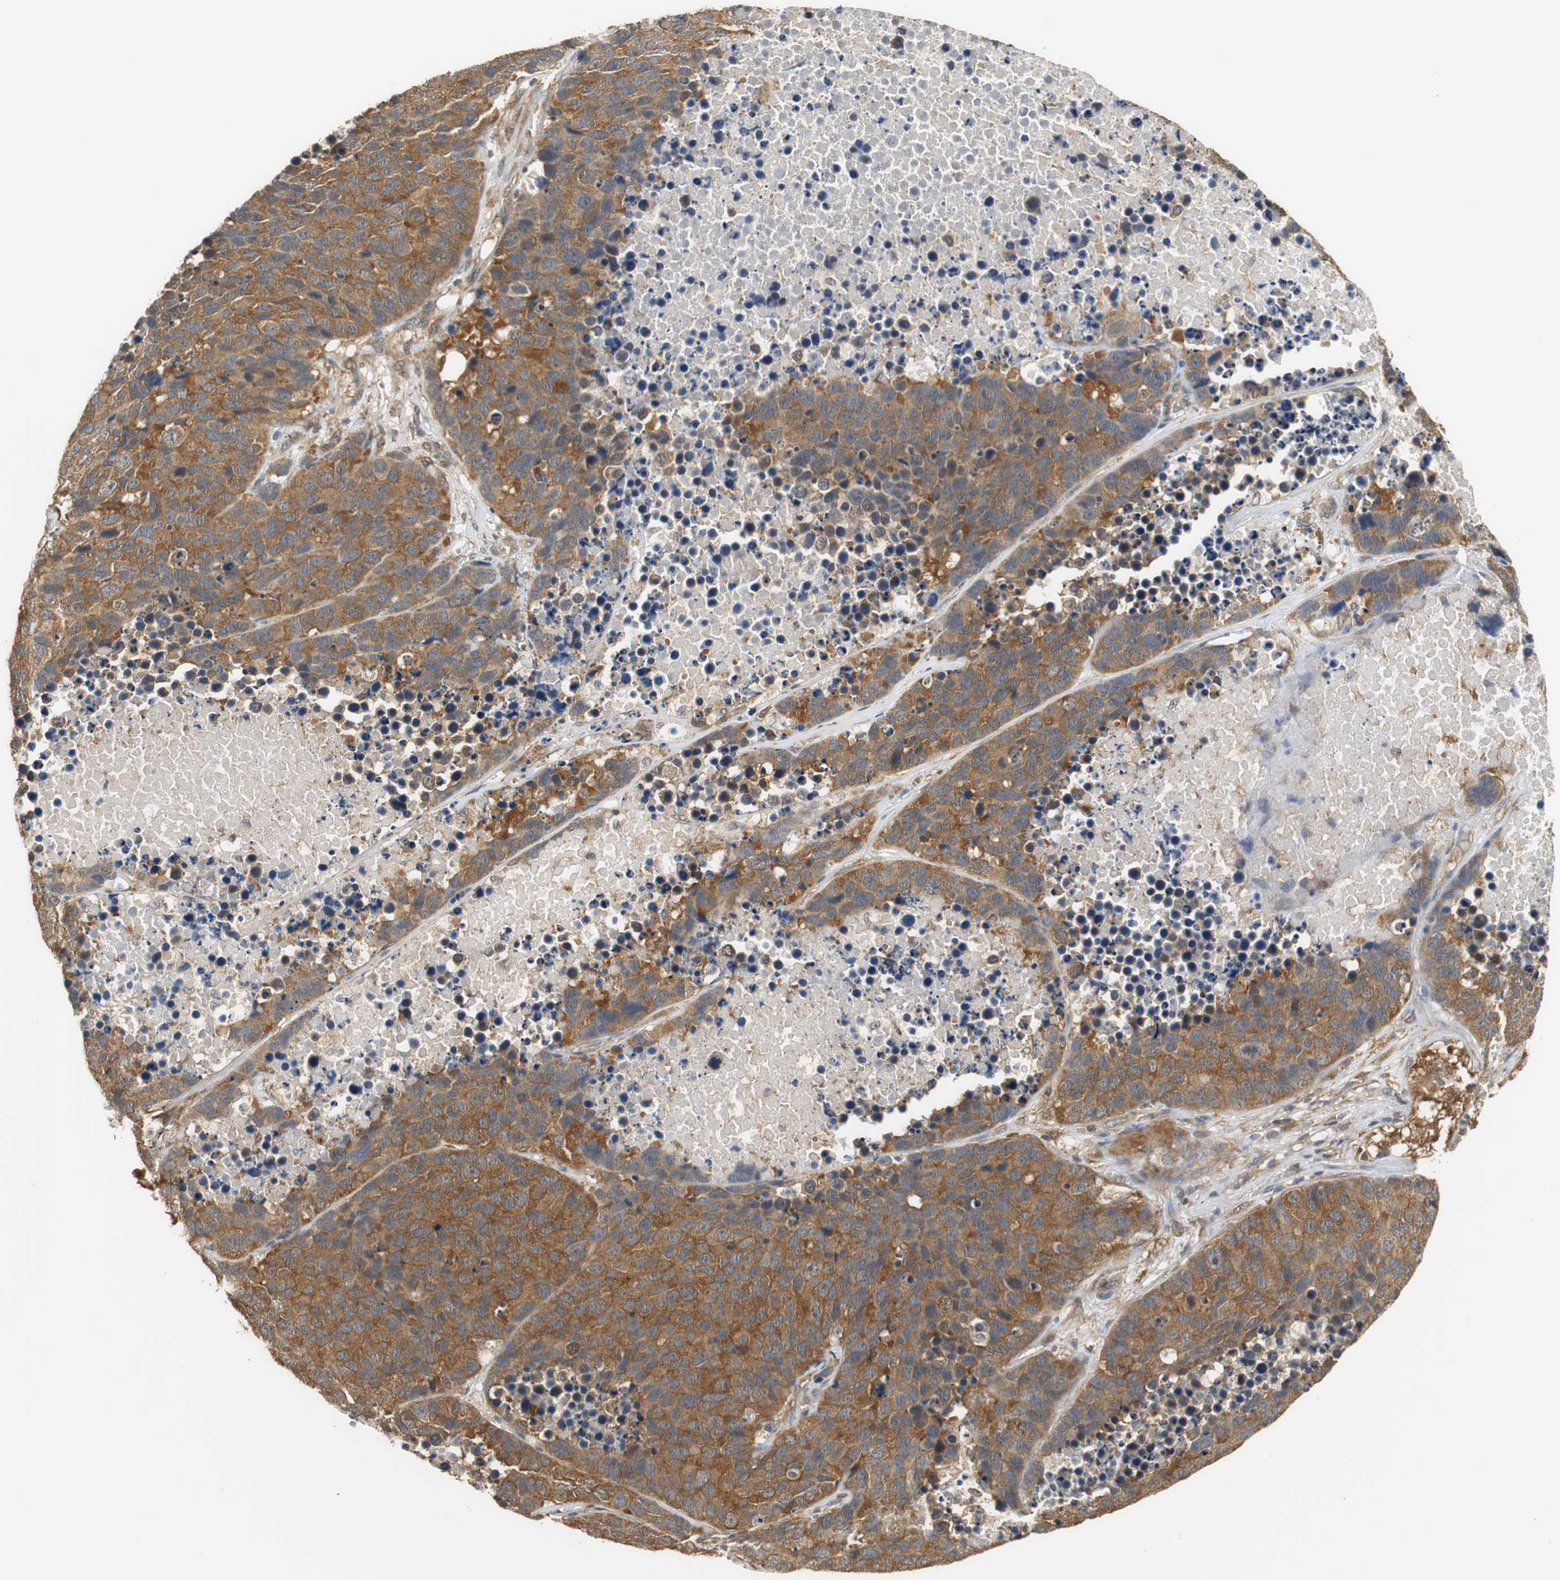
{"staining": {"intensity": "strong", "quantity": ">75%", "location": "cytoplasmic/membranous"}, "tissue": "carcinoid", "cell_type": "Tumor cells", "image_type": "cancer", "snomed": [{"axis": "morphology", "description": "Carcinoid, malignant, NOS"}, {"axis": "topography", "description": "Lung"}], "caption": "About >75% of tumor cells in human carcinoid display strong cytoplasmic/membranous protein expression as visualized by brown immunohistochemical staining.", "gene": "UBQLN2", "patient": {"sex": "male", "age": 60}}